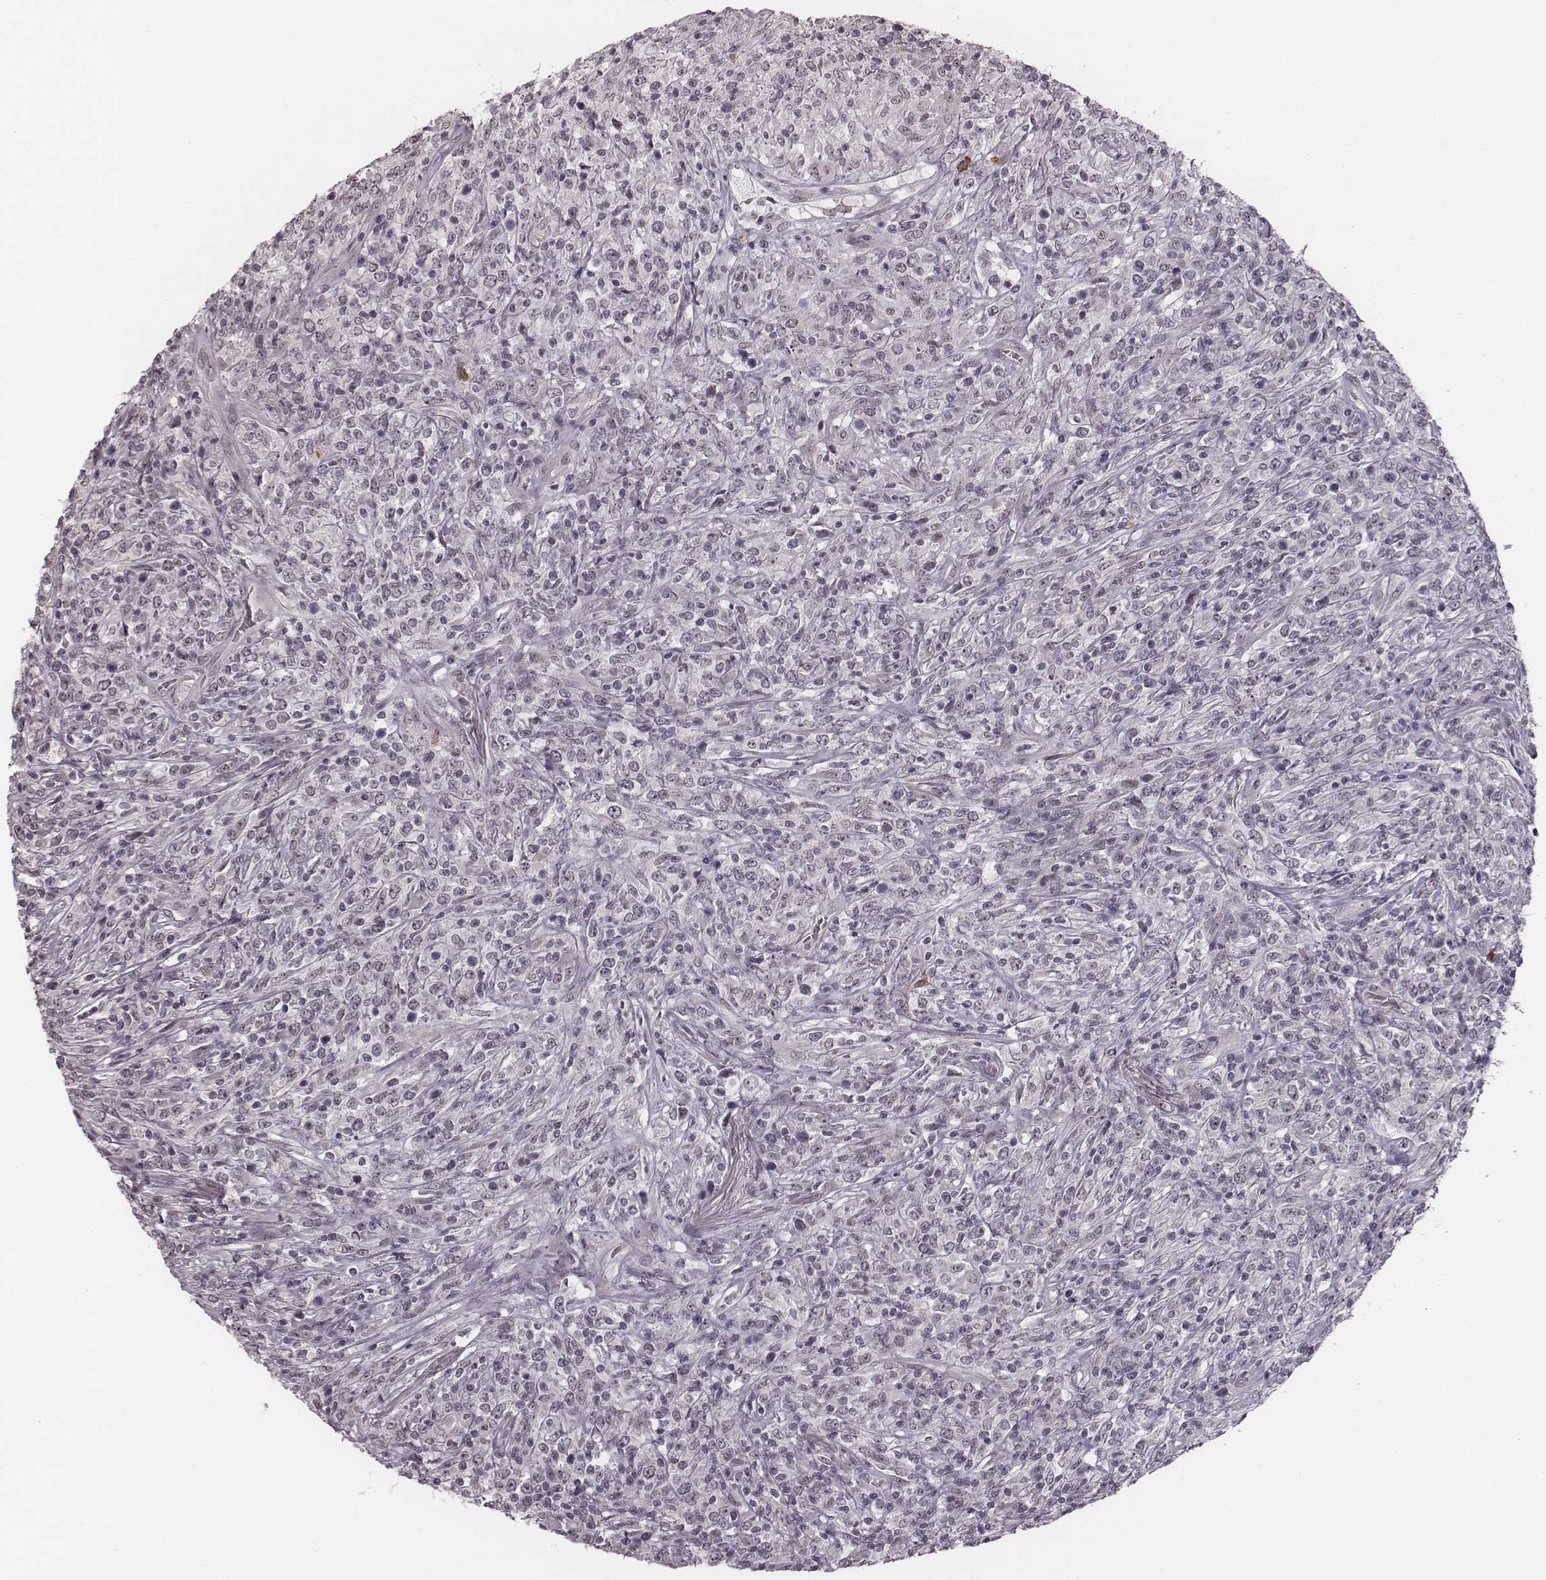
{"staining": {"intensity": "negative", "quantity": "none", "location": "none"}, "tissue": "lymphoma", "cell_type": "Tumor cells", "image_type": "cancer", "snomed": [{"axis": "morphology", "description": "Malignant lymphoma, non-Hodgkin's type, High grade"}, {"axis": "topography", "description": "Lung"}], "caption": "Immunohistochemistry (IHC) photomicrograph of lymphoma stained for a protein (brown), which reveals no staining in tumor cells.", "gene": "RPGRIP1", "patient": {"sex": "male", "age": 79}}